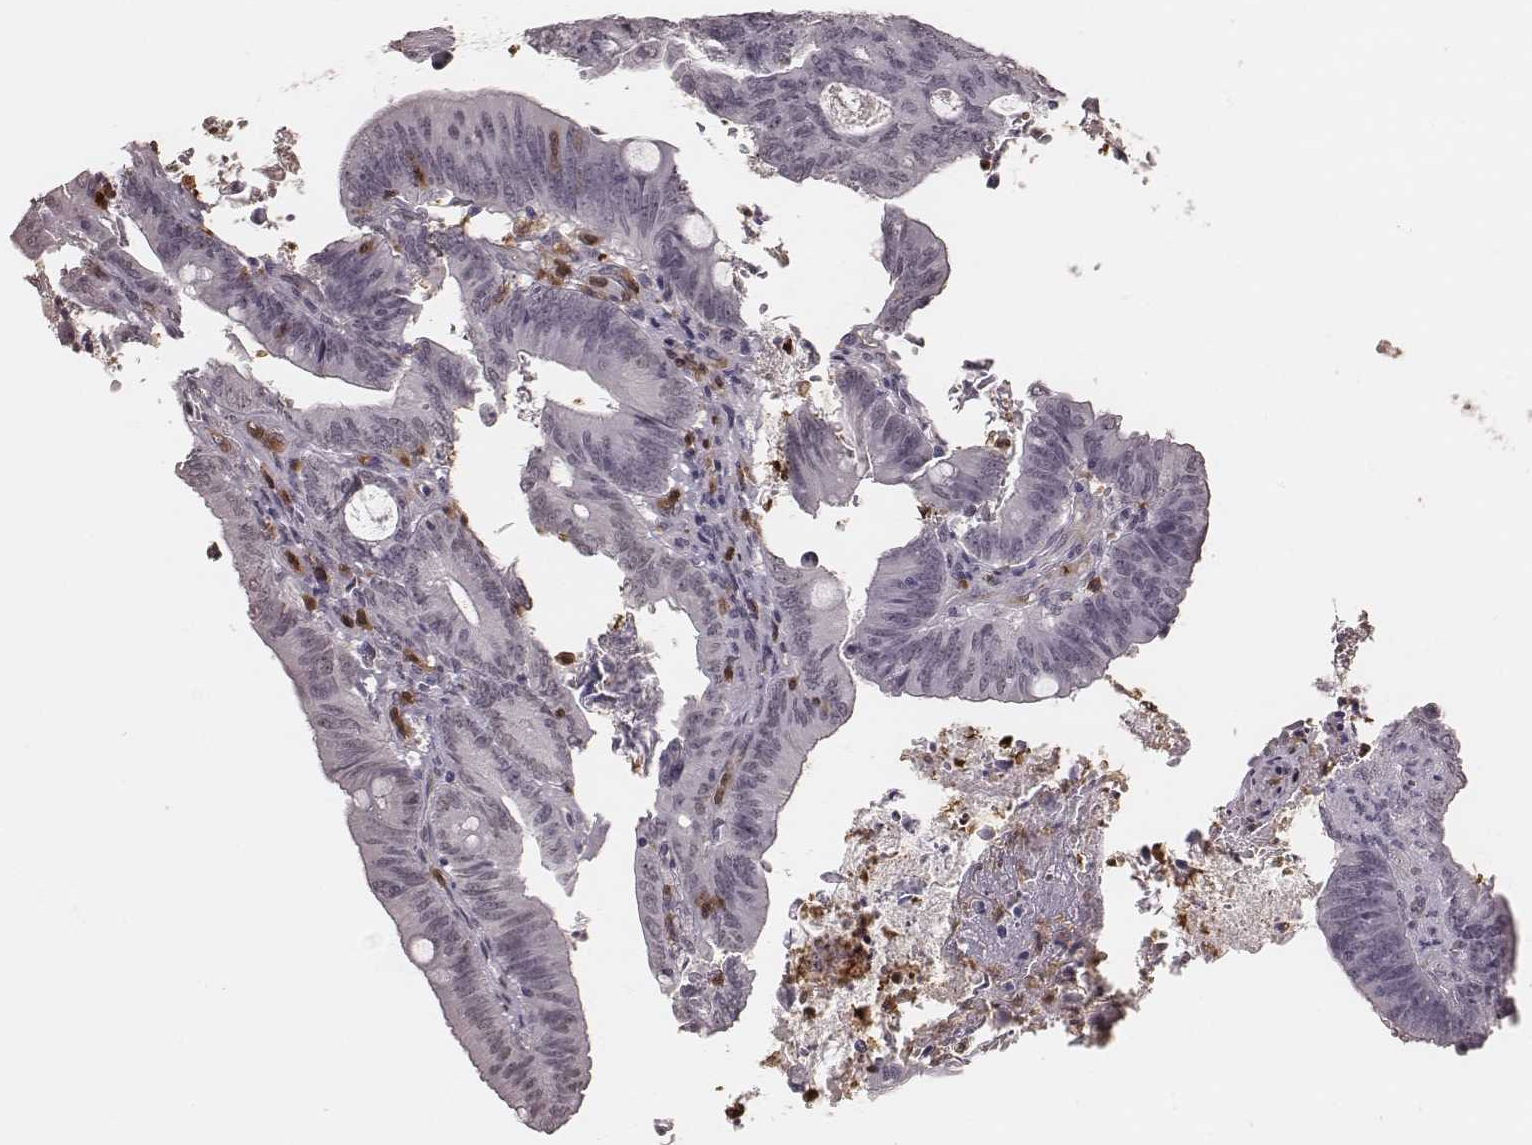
{"staining": {"intensity": "negative", "quantity": "none", "location": "none"}, "tissue": "colorectal cancer", "cell_type": "Tumor cells", "image_type": "cancer", "snomed": [{"axis": "morphology", "description": "Adenocarcinoma, NOS"}, {"axis": "topography", "description": "Colon"}], "caption": "Tumor cells are negative for protein expression in human colorectal cancer.", "gene": "KITLG", "patient": {"sex": "female", "age": 70}}